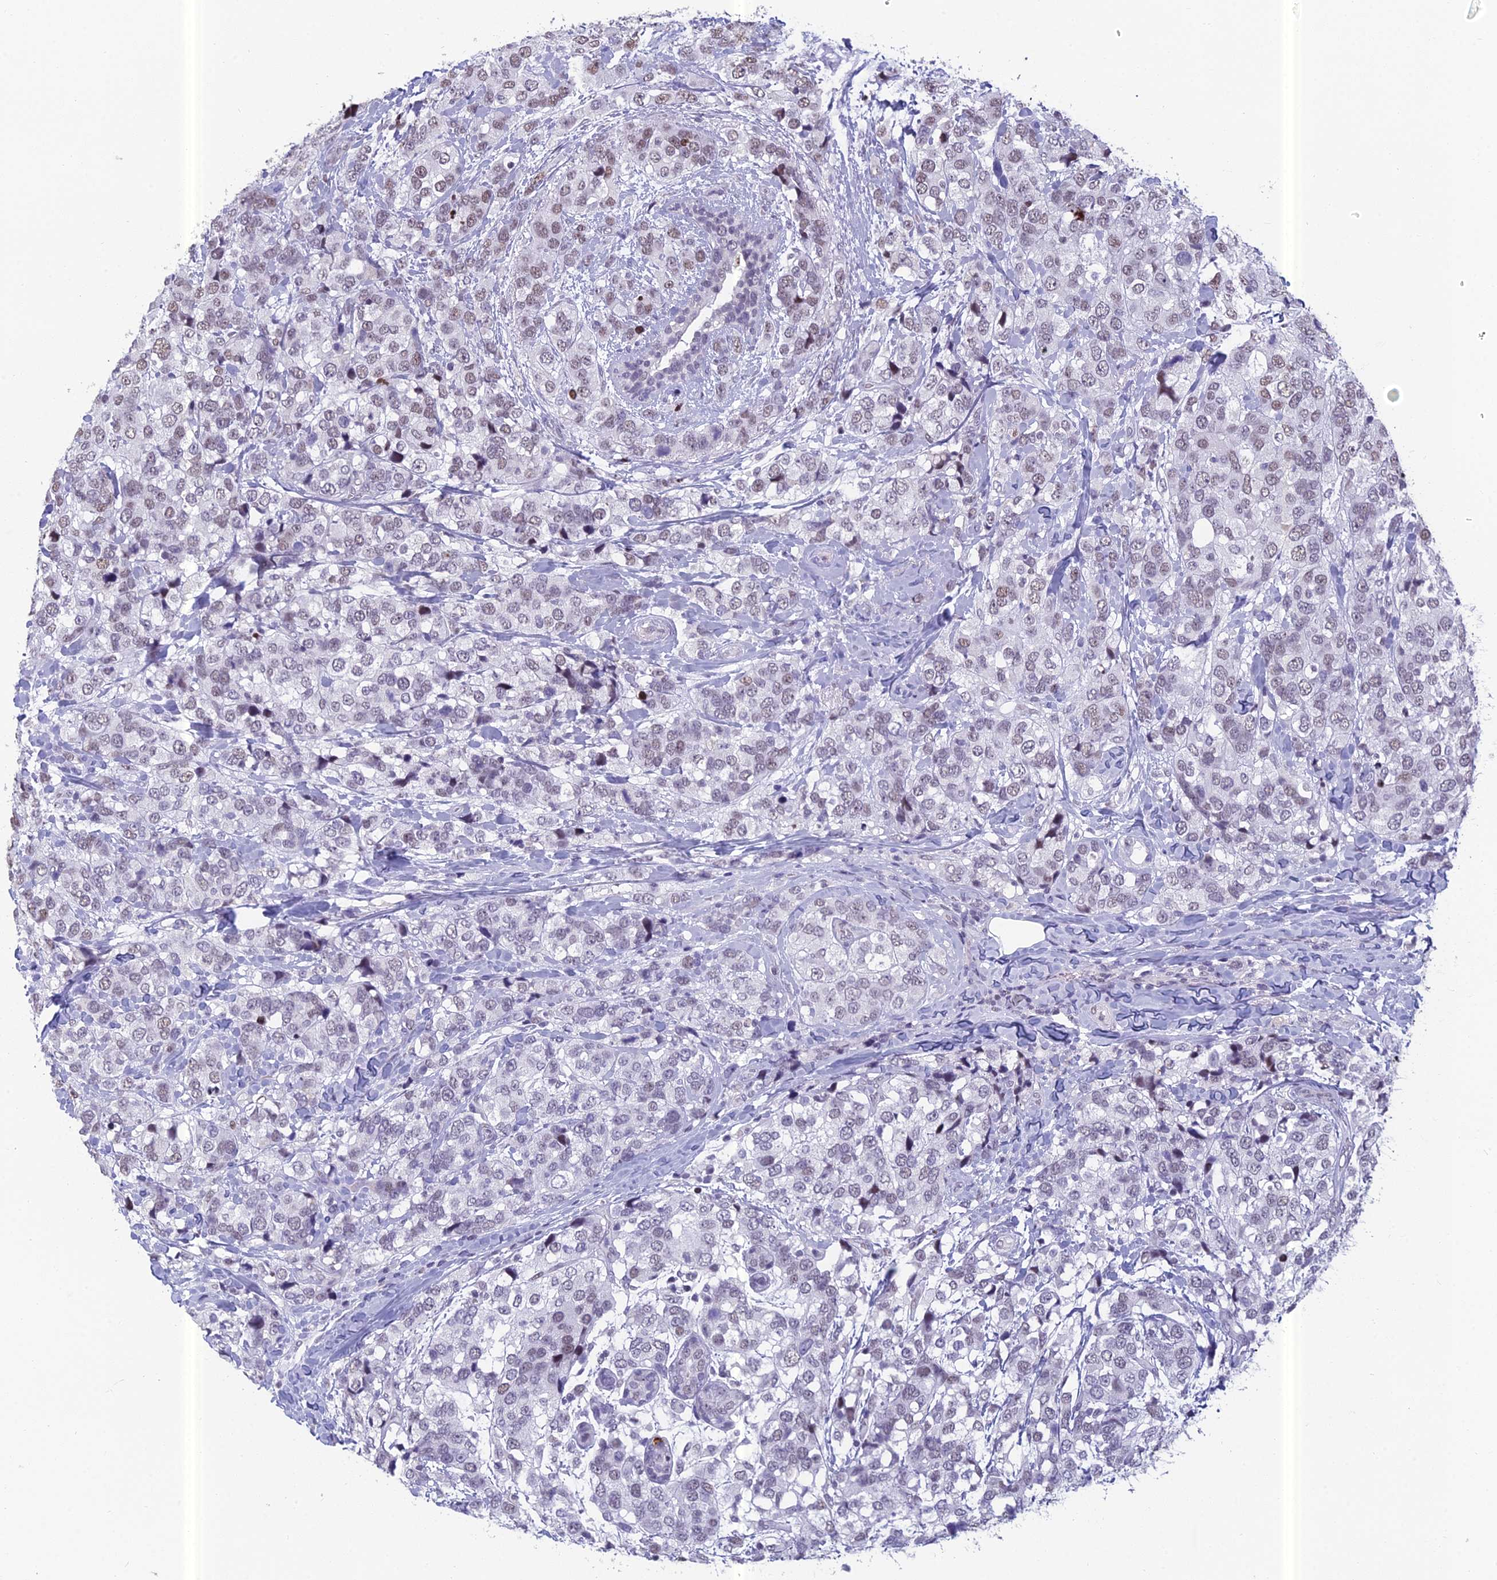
{"staining": {"intensity": "weak", "quantity": "25%-75%", "location": "nuclear"}, "tissue": "breast cancer", "cell_type": "Tumor cells", "image_type": "cancer", "snomed": [{"axis": "morphology", "description": "Lobular carcinoma"}, {"axis": "topography", "description": "Breast"}], "caption": "A micrograph showing weak nuclear expression in approximately 25%-75% of tumor cells in breast cancer, as visualized by brown immunohistochemical staining.", "gene": "RGS17", "patient": {"sex": "female", "age": 59}}